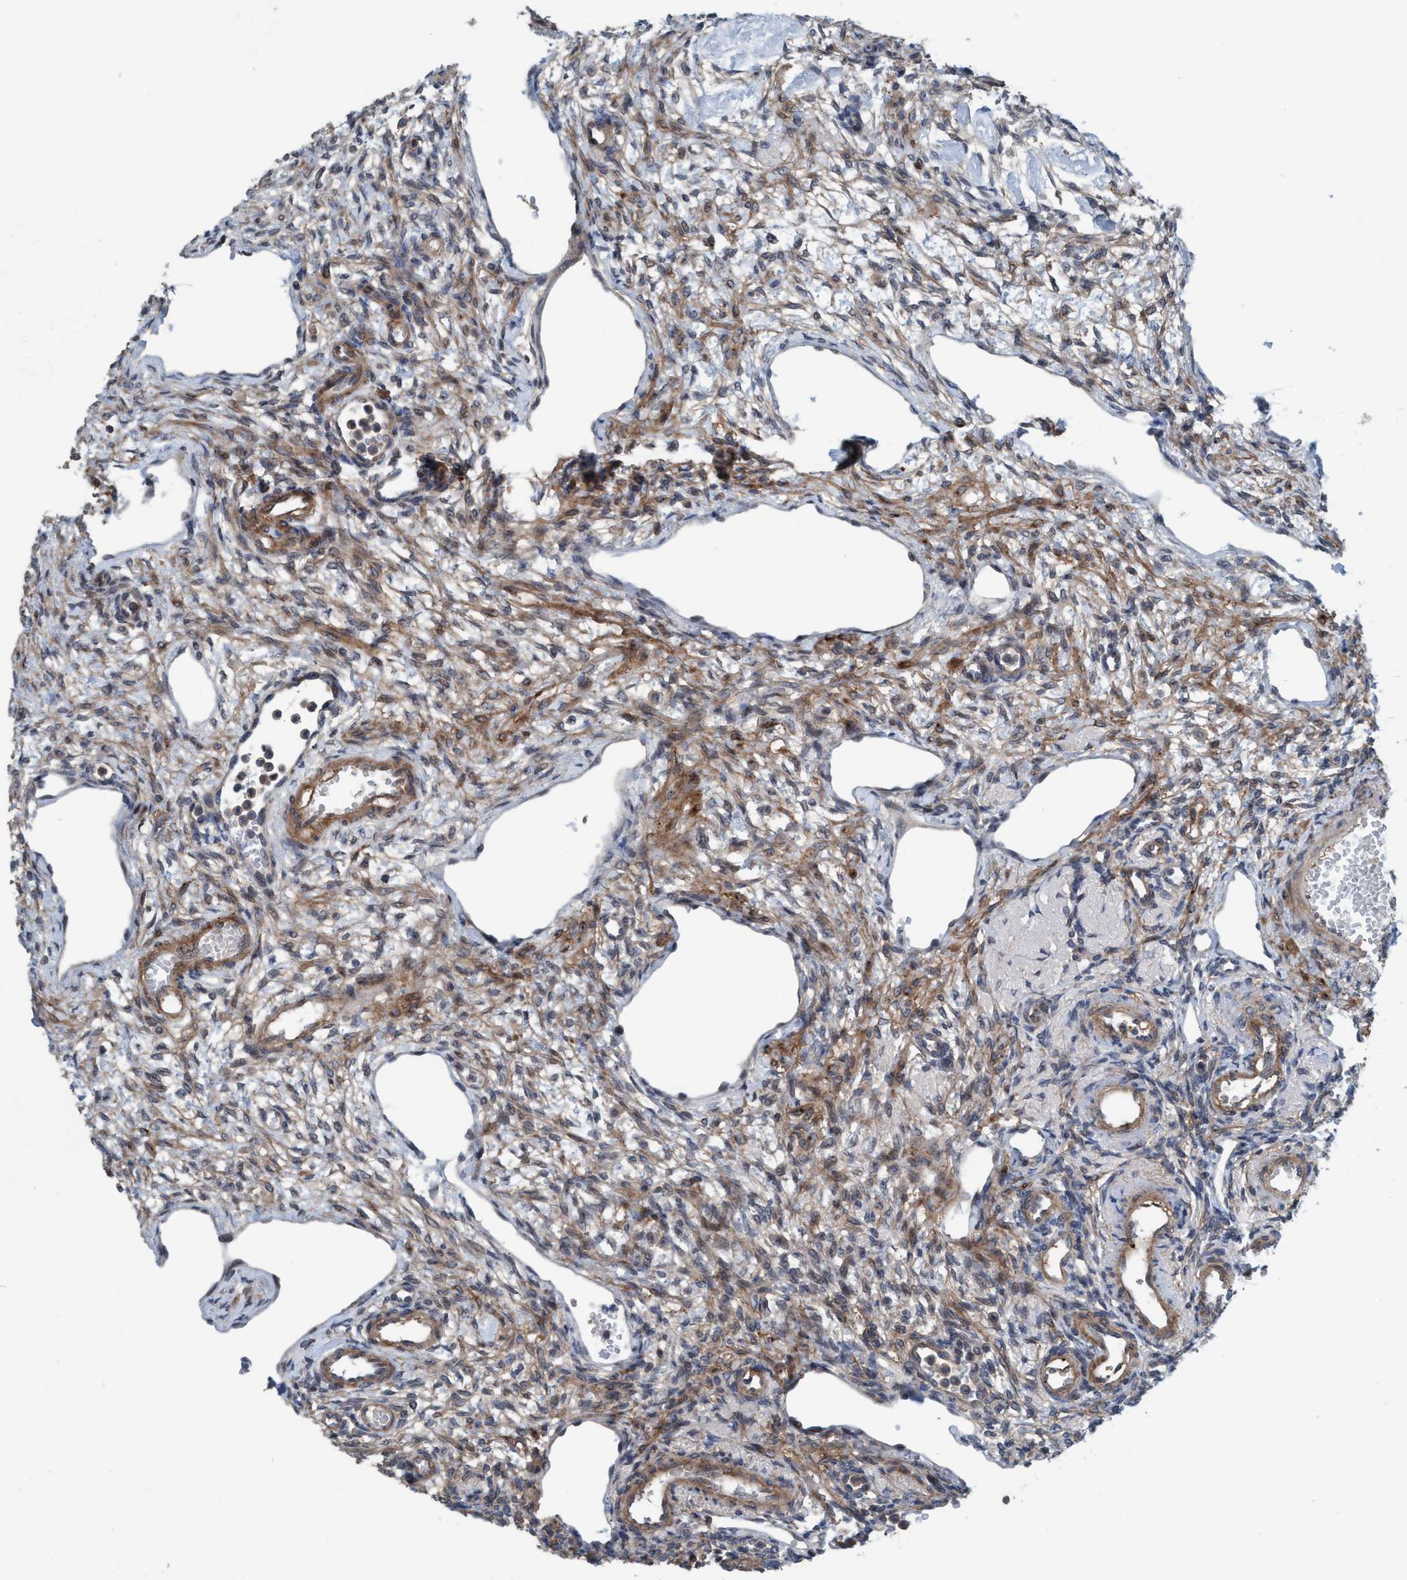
{"staining": {"intensity": "moderate", "quantity": "25%-75%", "location": "cytoplasmic/membranous"}, "tissue": "ovary", "cell_type": "Follicle cells", "image_type": "normal", "snomed": [{"axis": "morphology", "description": "Normal tissue, NOS"}, {"axis": "topography", "description": "Ovary"}], "caption": "Brown immunohistochemical staining in benign ovary shows moderate cytoplasmic/membranous staining in about 25%-75% of follicle cells. The protein of interest is shown in brown color, while the nuclei are stained blue.", "gene": "NISCH", "patient": {"sex": "female", "age": 33}}